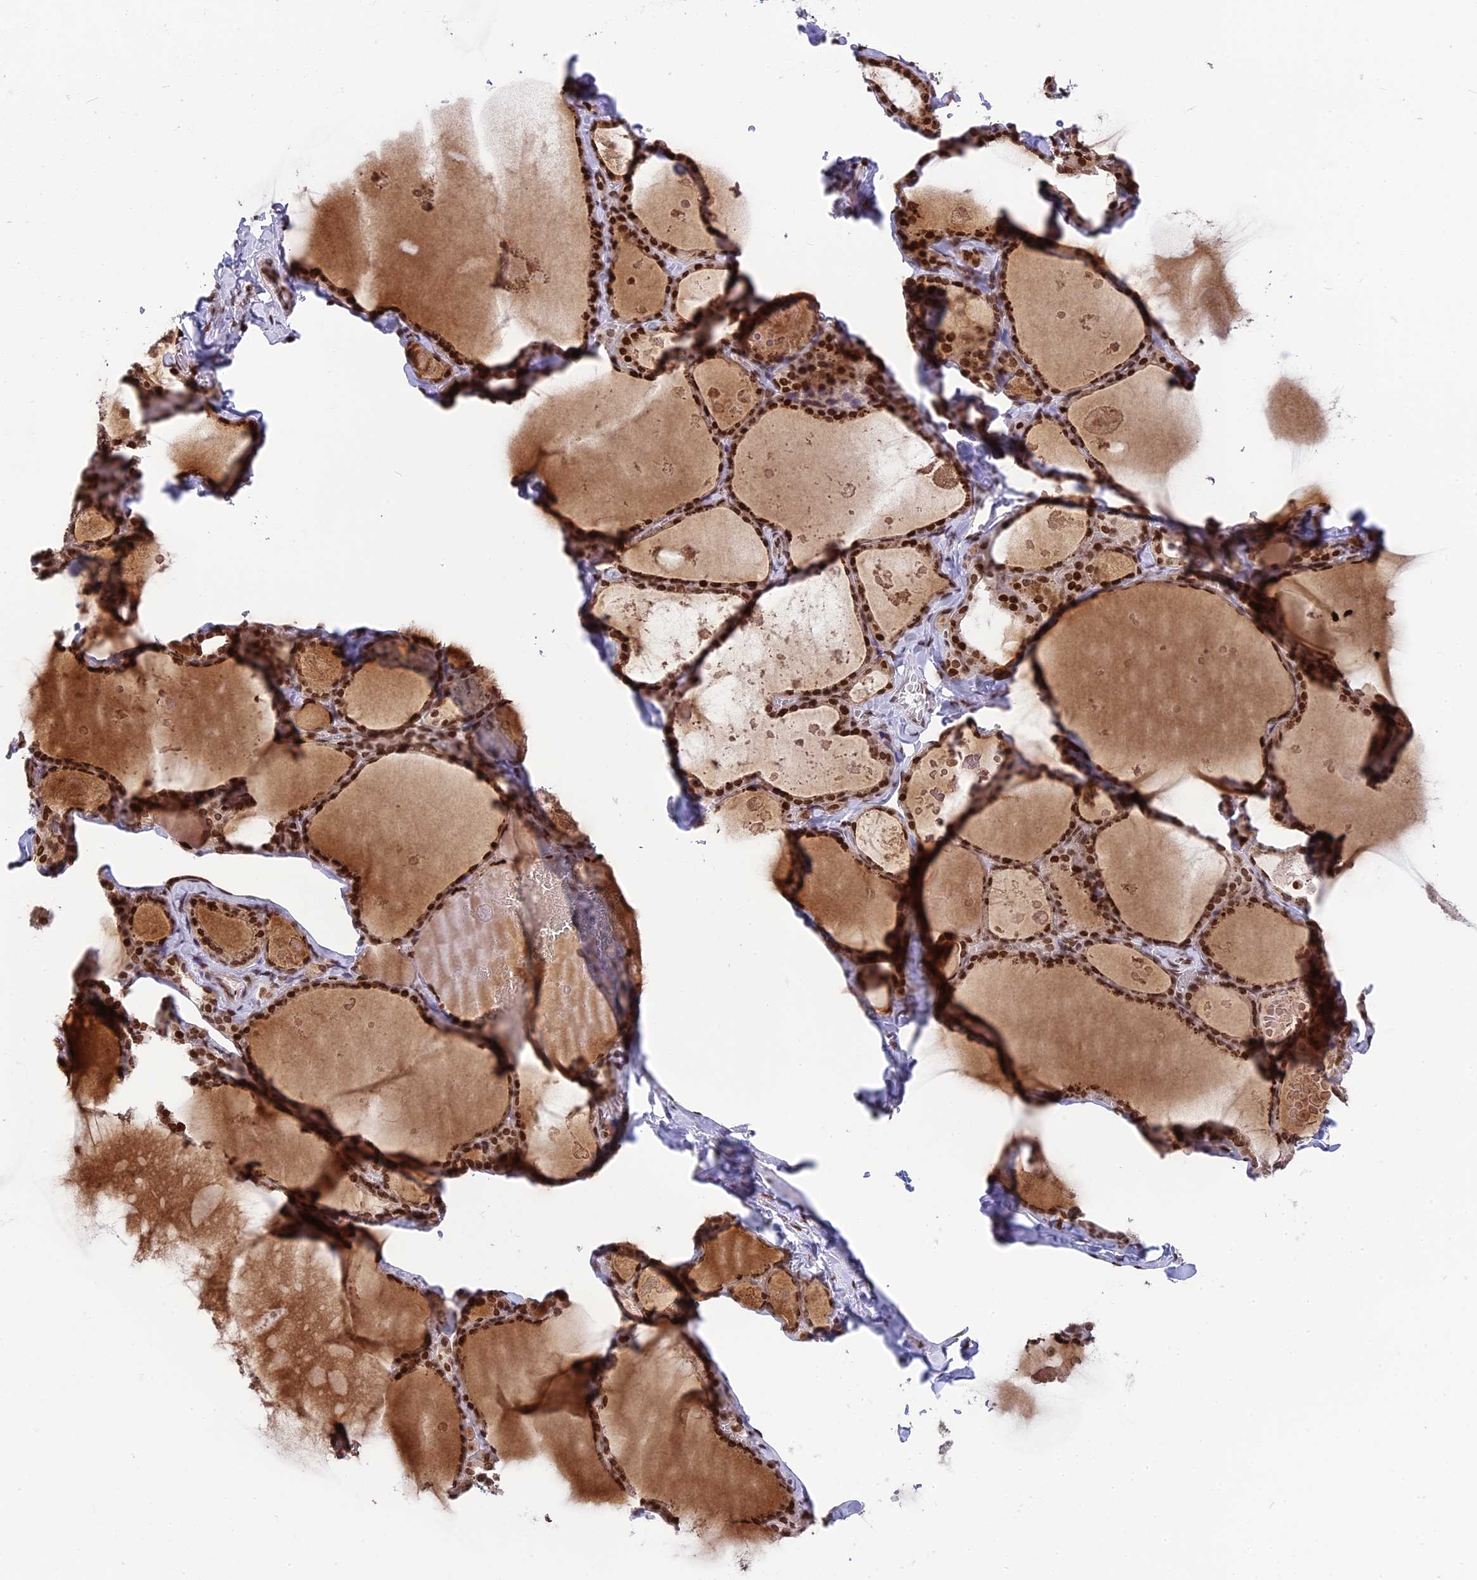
{"staining": {"intensity": "strong", "quantity": ">75%", "location": "nuclear"}, "tissue": "thyroid gland", "cell_type": "Glandular cells", "image_type": "normal", "snomed": [{"axis": "morphology", "description": "Normal tissue, NOS"}, {"axis": "topography", "description": "Thyroid gland"}], "caption": "Brown immunohistochemical staining in unremarkable thyroid gland demonstrates strong nuclear expression in approximately >75% of glandular cells.", "gene": "TET2", "patient": {"sex": "male", "age": 56}}